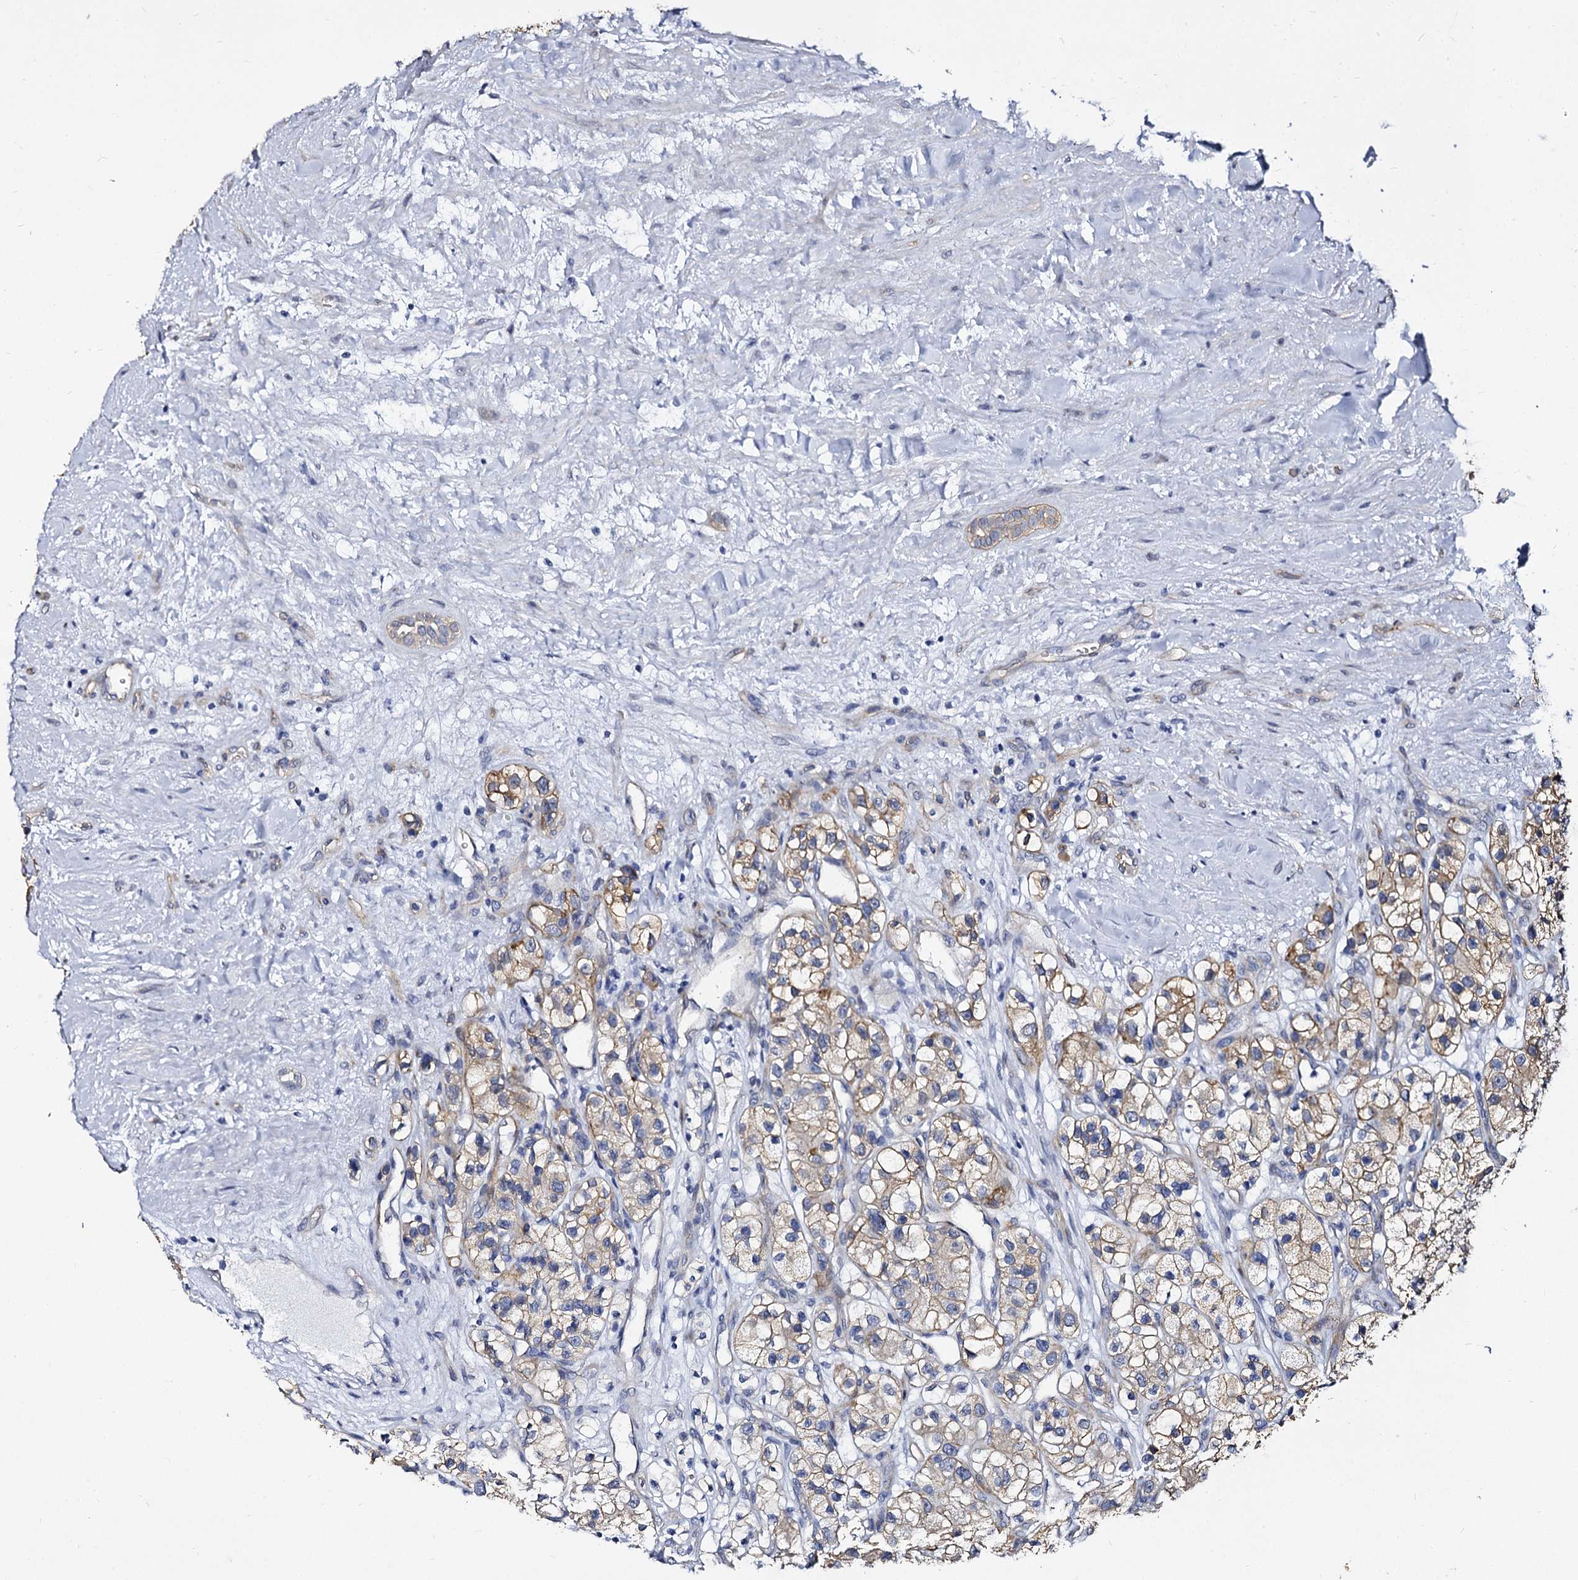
{"staining": {"intensity": "weak", "quantity": ">75%", "location": "cytoplasmic/membranous"}, "tissue": "renal cancer", "cell_type": "Tumor cells", "image_type": "cancer", "snomed": [{"axis": "morphology", "description": "Adenocarcinoma, NOS"}, {"axis": "topography", "description": "Kidney"}], "caption": "A brown stain shows weak cytoplasmic/membranous staining of a protein in human renal adenocarcinoma tumor cells.", "gene": "CBFB", "patient": {"sex": "female", "age": 57}}